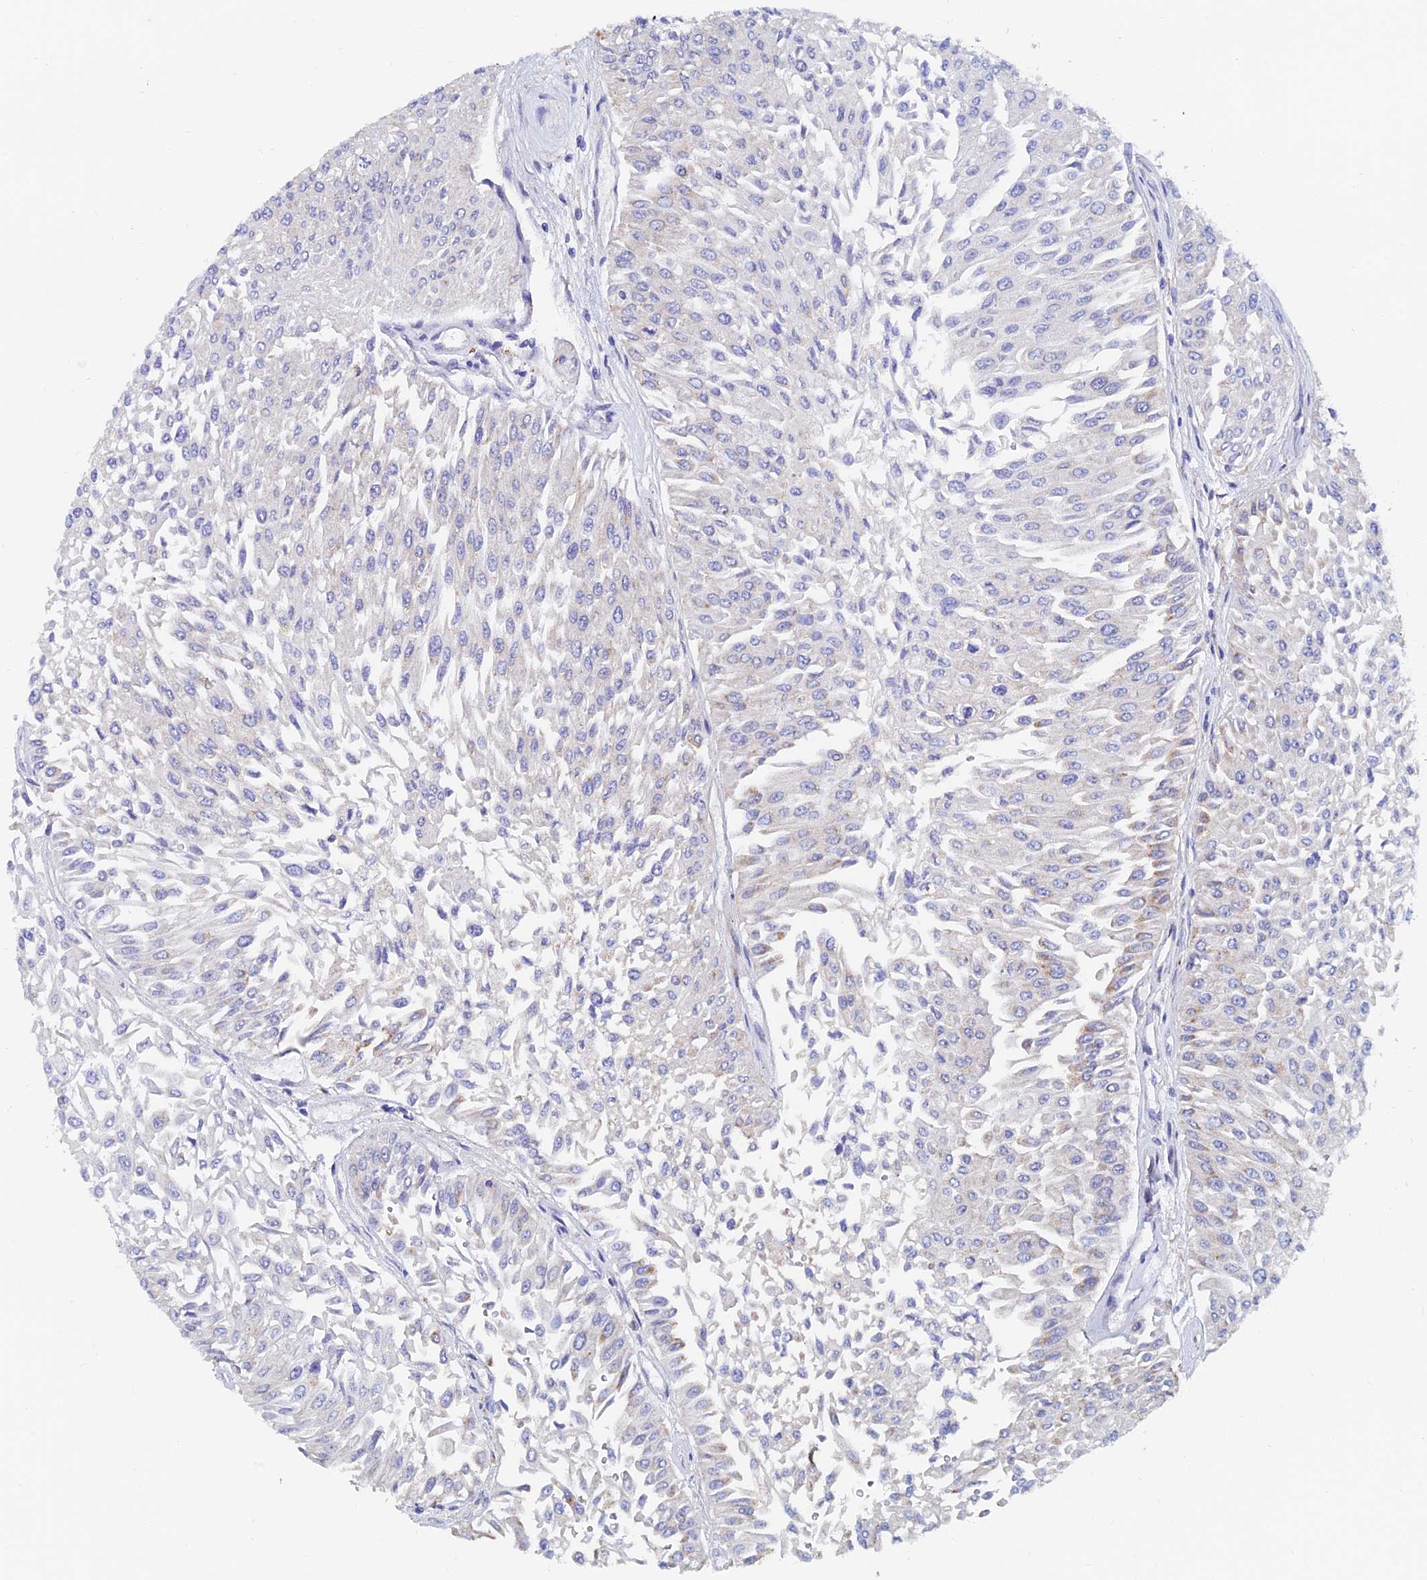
{"staining": {"intensity": "weak", "quantity": "<25%", "location": "cytoplasmic/membranous"}, "tissue": "urothelial cancer", "cell_type": "Tumor cells", "image_type": "cancer", "snomed": [{"axis": "morphology", "description": "Urothelial carcinoma, Low grade"}, {"axis": "topography", "description": "Urinary bladder"}], "caption": "Immunohistochemistry (IHC) micrograph of human low-grade urothelial carcinoma stained for a protein (brown), which reveals no positivity in tumor cells.", "gene": "SPNS1", "patient": {"sex": "male", "age": 67}}